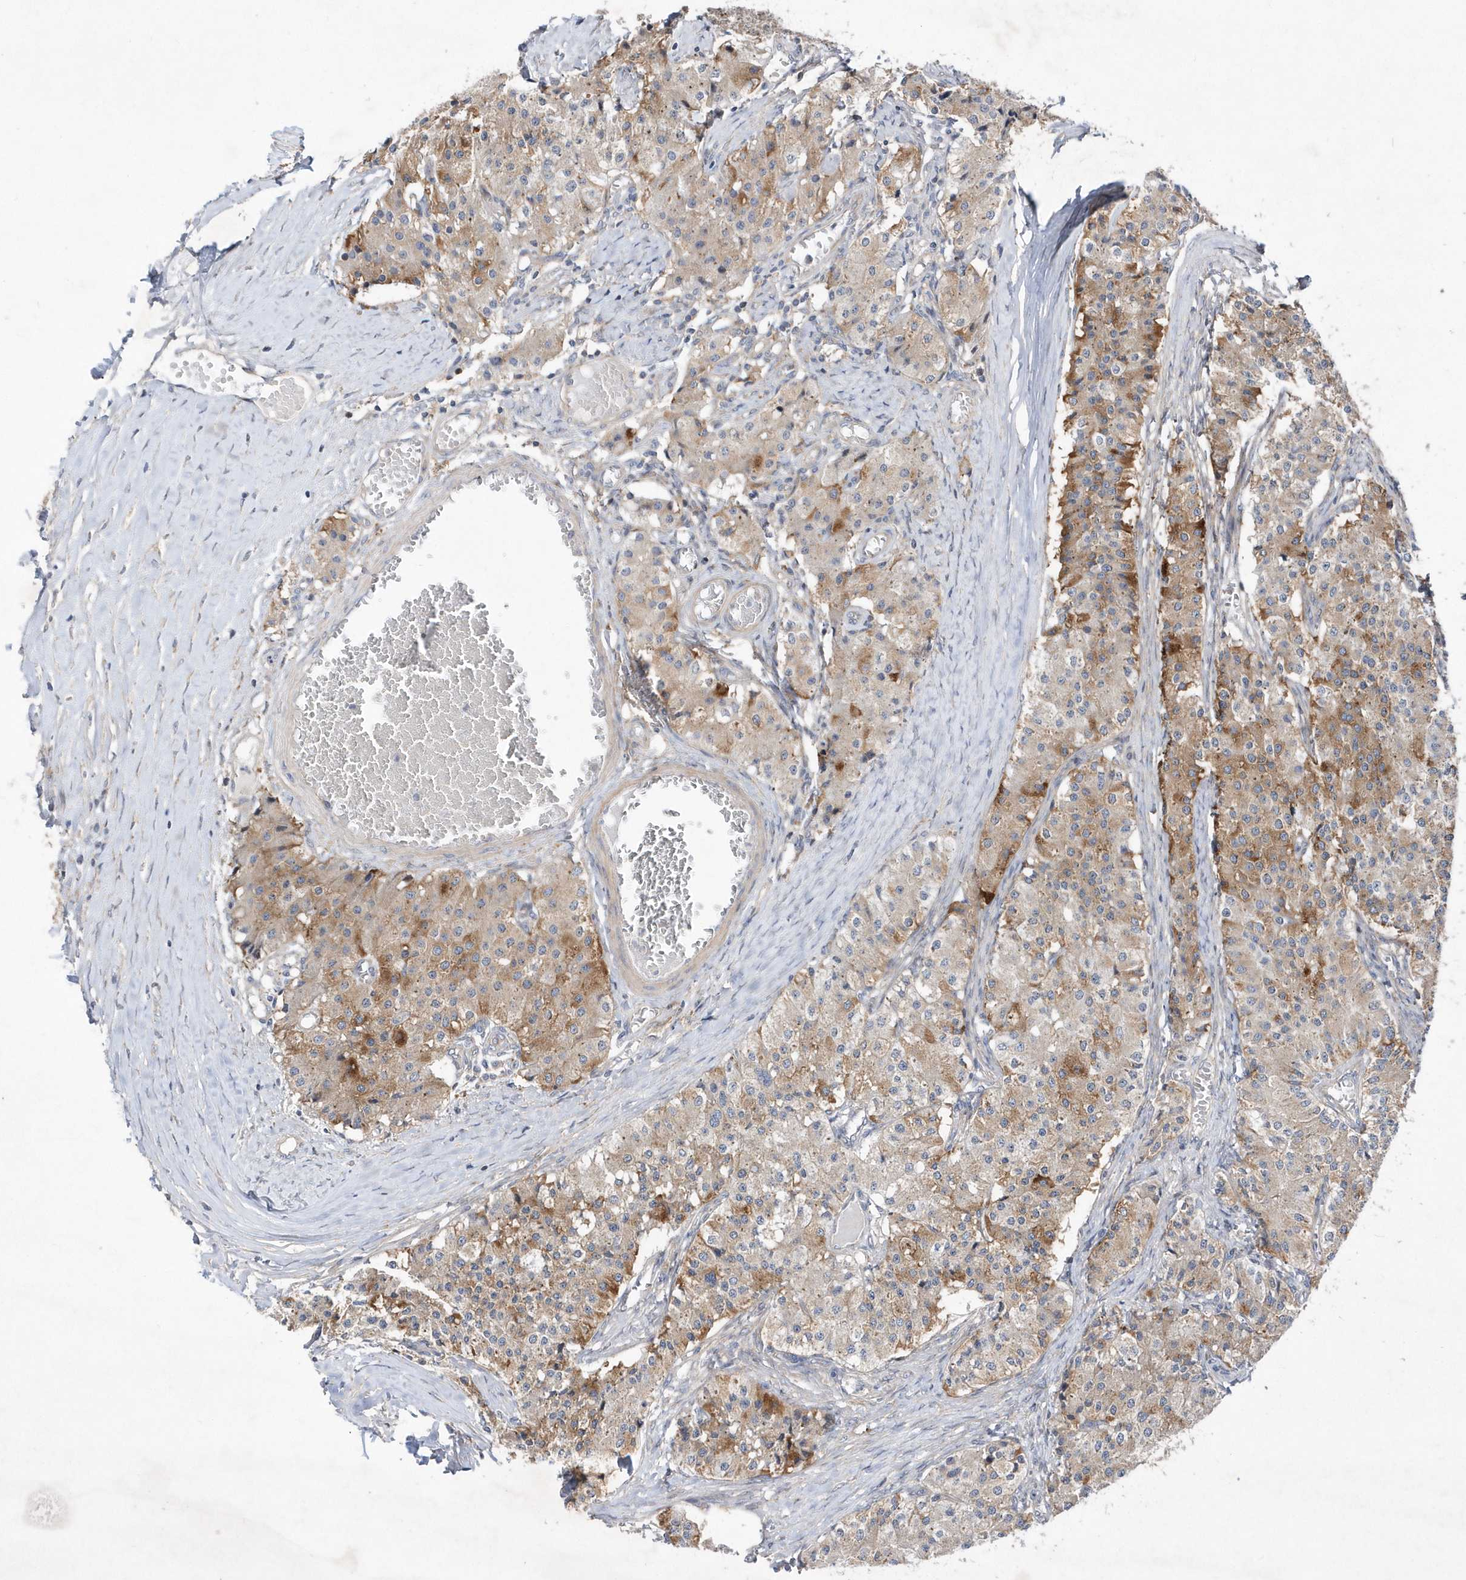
{"staining": {"intensity": "moderate", "quantity": "25%-75%", "location": "cytoplasmic/membranous"}, "tissue": "carcinoid", "cell_type": "Tumor cells", "image_type": "cancer", "snomed": [{"axis": "morphology", "description": "Carcinoid, malignant, NOS"}, {"axis": "topography", "description": "Colon"}], "caption": "DAB (3,3'-diaminobenzidine) immunohistochemical staining of human malignant carcinoid displays moderate cytoplasmic/membranous protein staining in approximately 25%-75% of tumor cells. (brown staining indicates protein expression, while blue staining denotes nuclei).", "gene": "LONRF2", "patient": {"sex": "female", "age": 52}}